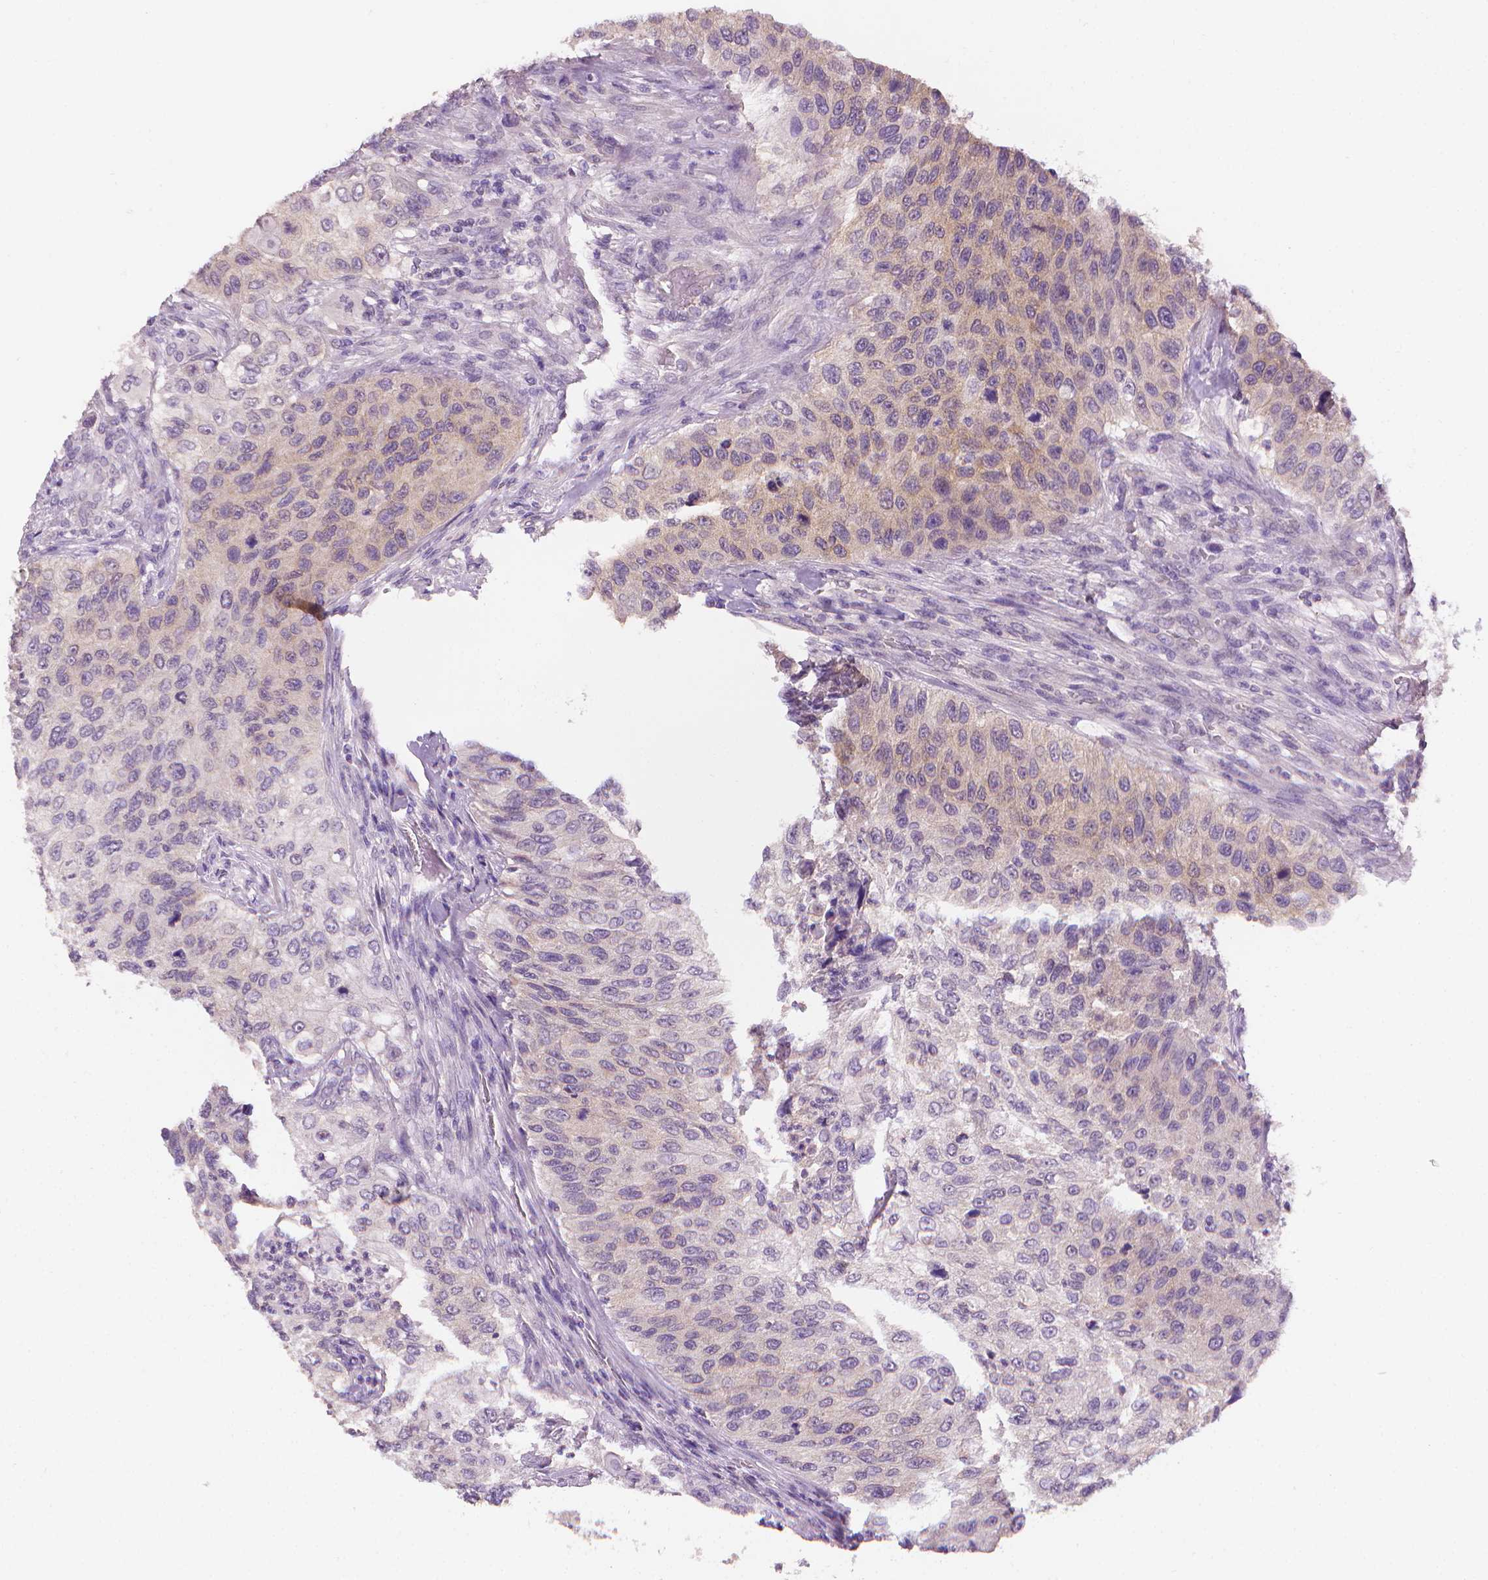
{"staining": {"intensity": "weak", "quantity": "<25%", "location": "cytoplasmic/membranous"}, "tissue": "urothelial cancer", "cell_type": "Tumor cells", "image_type": "cancer", "snomed": [{"axis": "morphology", "description": "Urothelial carcinoma, High grade"}, {"axis": "topography", "description": "Urinary bladder"}], "caption": "There is no significant positivity in tumor cells of urothelial cancer. Nuclei are stained in blue.", "gene": "FASN", "patient": {"sex": "female", "age": 60}}